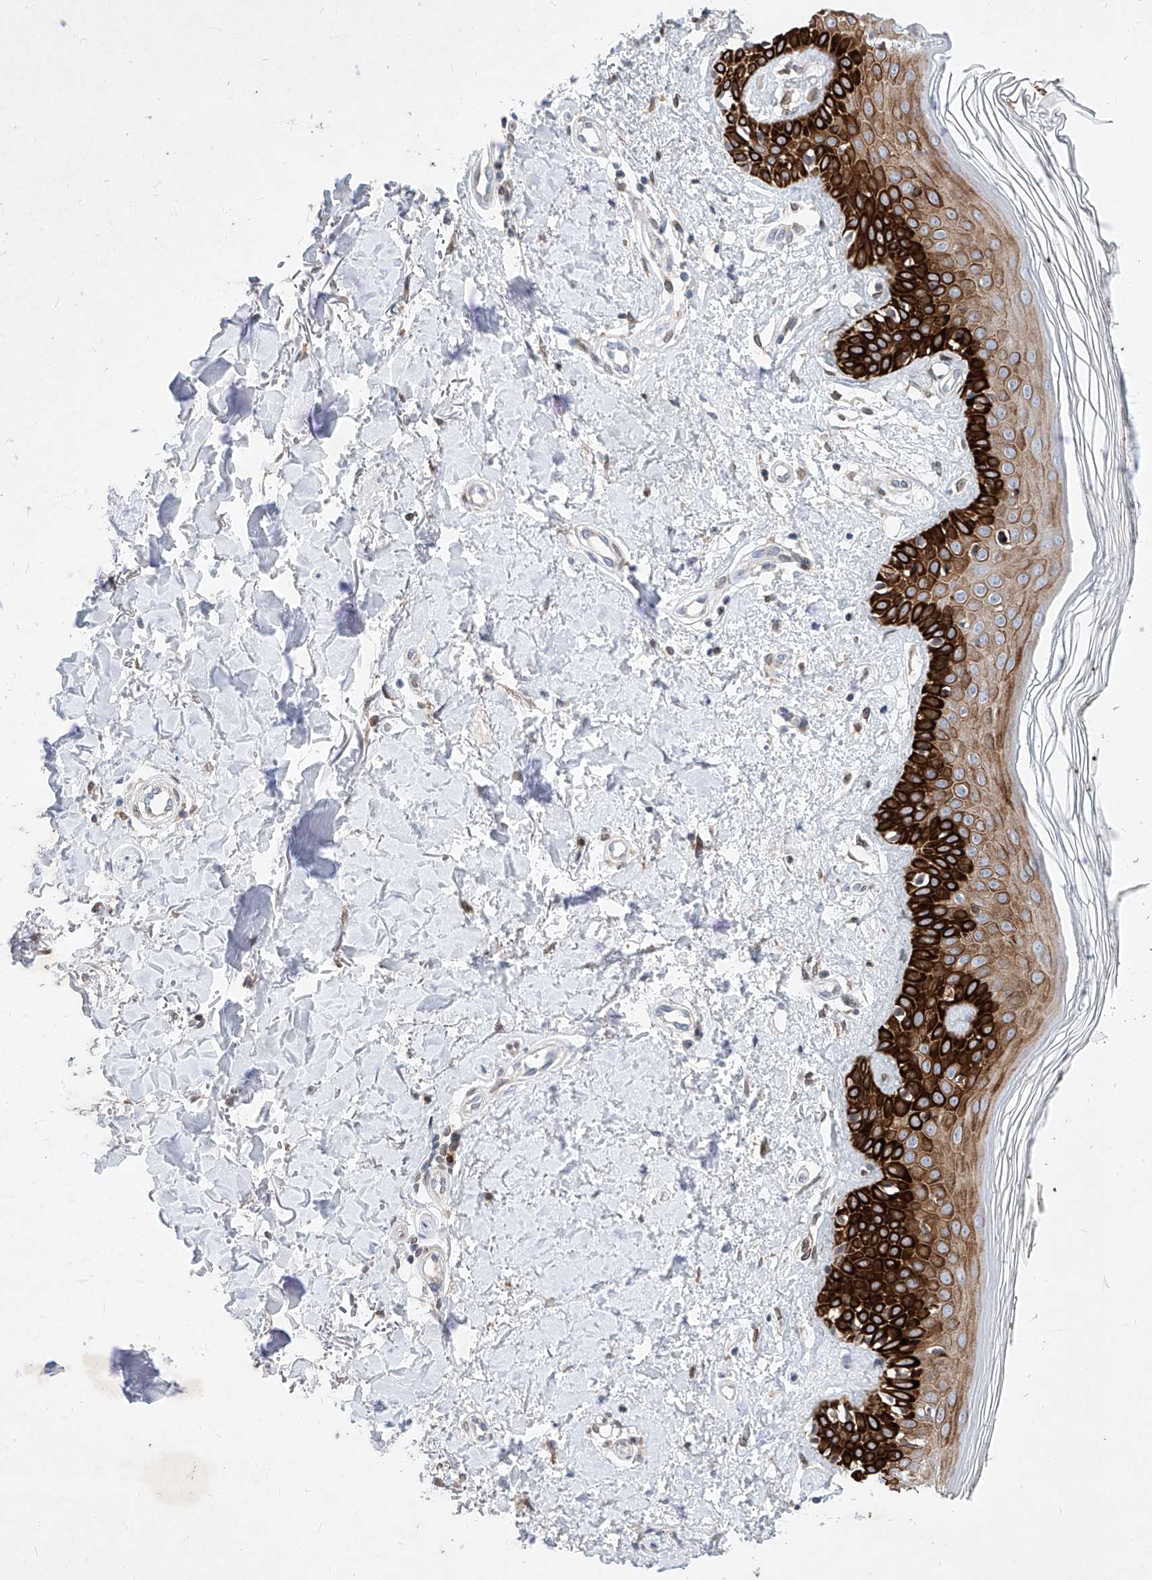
{"staining": {"intensity": "negative", "quantity": "none", "location": "none"}, "tissue": "skin", "cell_type": "Fibroblasts", "image_type": "normal", "snomed": [{"axis": "morphology", "description": "Normal tissue, NOS"}, {"axis": "topography", "description": "Skin"}], "caption": "The photomicrograph displays no significant expression in fibroblasts of skin. (Immunohistochemistry (ihc), brightfield microscopy, high magnification).", "gene": "MX2", "patient": {"sex": "female", "age": 64}}